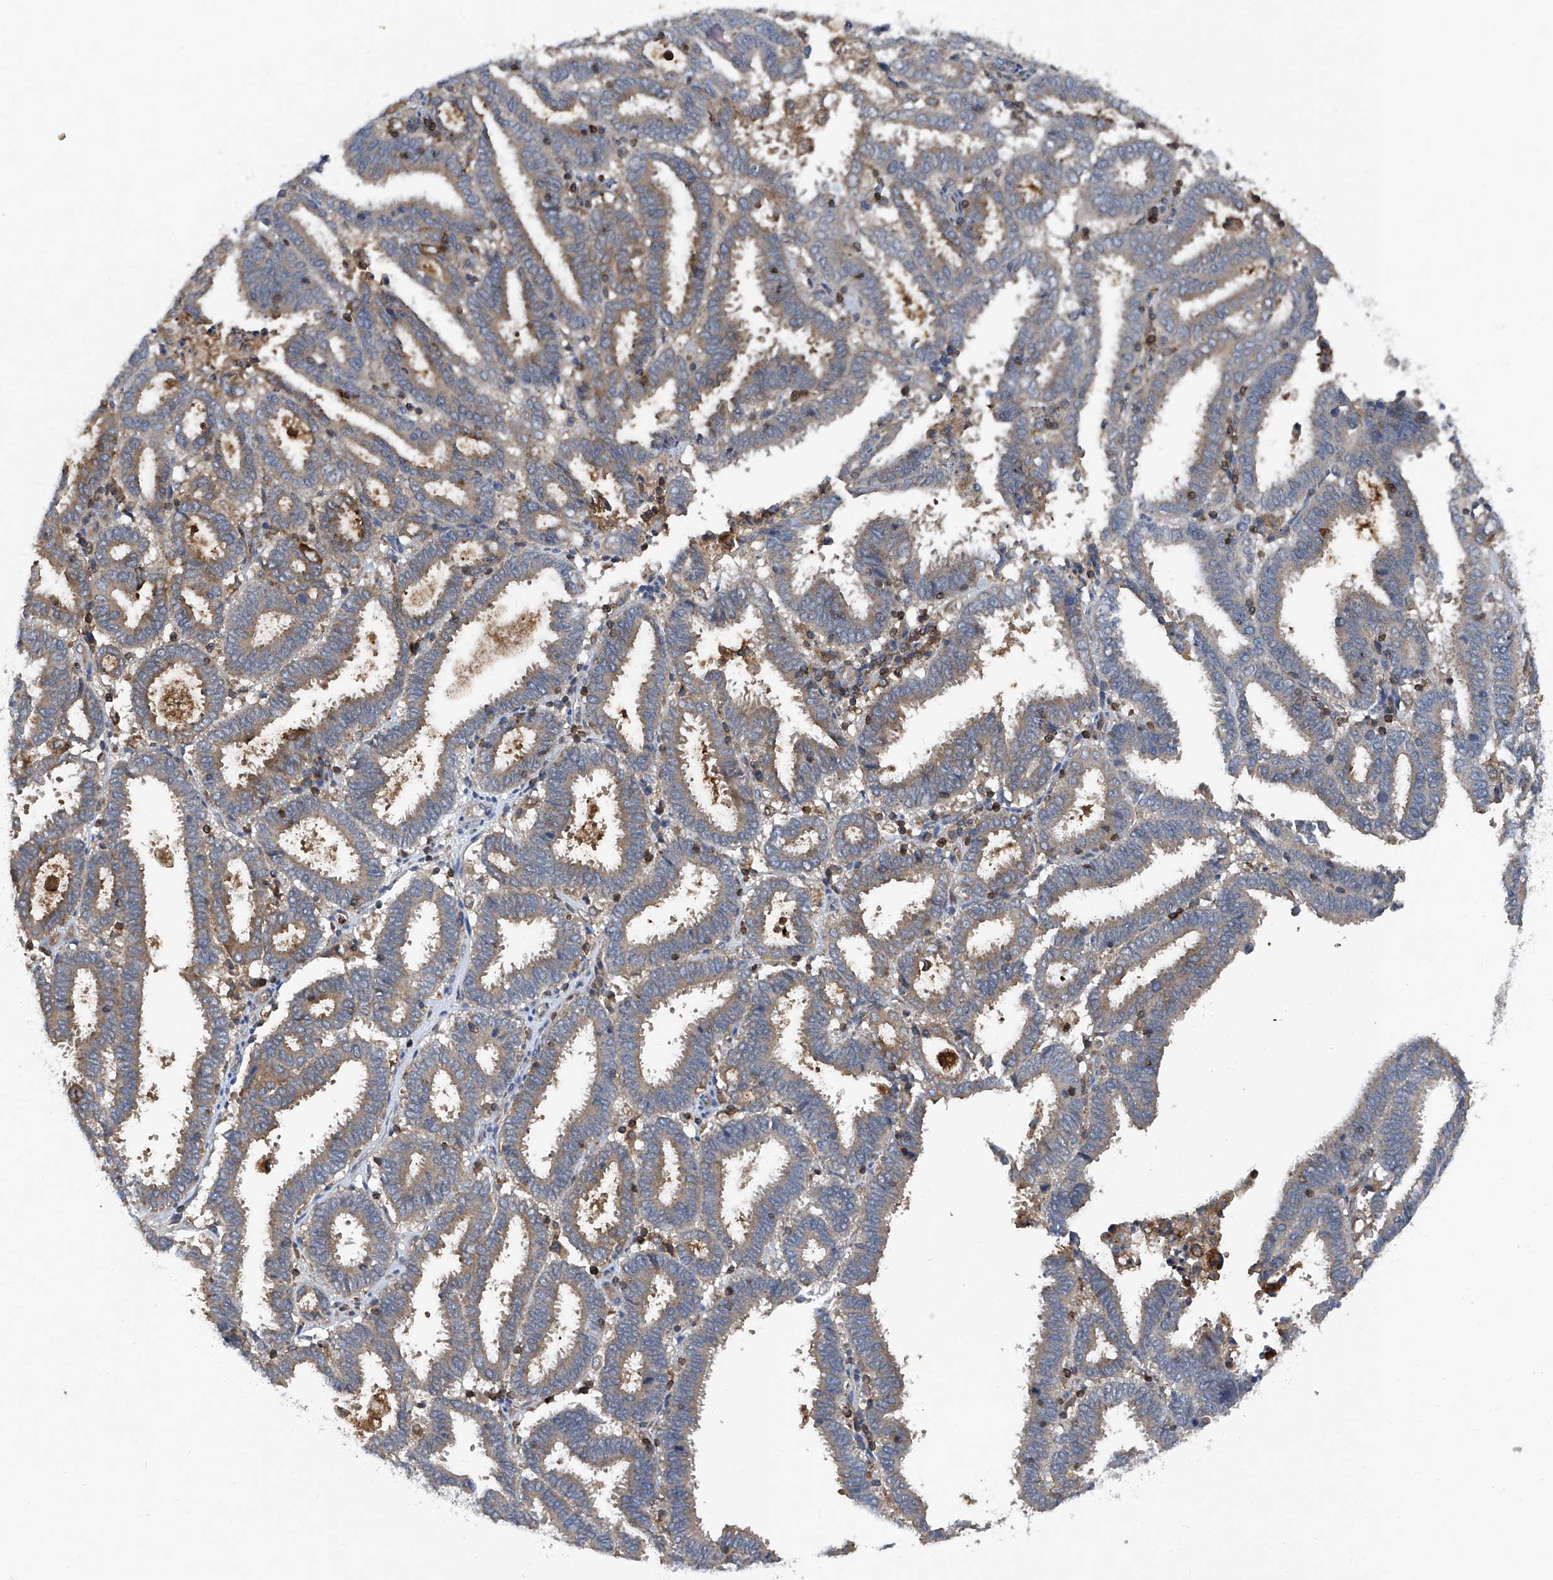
{"staining": {"intensity": "moderate", "quantity": "25%-75%", "location": "cytoplasmic/membranous"}, "tissue": "endometrial cancer", "cell_type": "Tumor cells", "image_type": "cancer", "snomed": [{"axis": "morphology", "description": "Adenocarcinoma, NOS"}, {"axis": "topography", "description": "Uterus"}], "caption": "Endometrial adenocarcinoma stained for a protein displays moderate cytoplasmic/membranous positivity in tumor cells. The staining was performed using DAB, with brown indicating positive protein expression. Nuclei are stained blue with hematoxylin.", "gene": "TRIM38", "patient": {"sex": "female", "age": 83}}